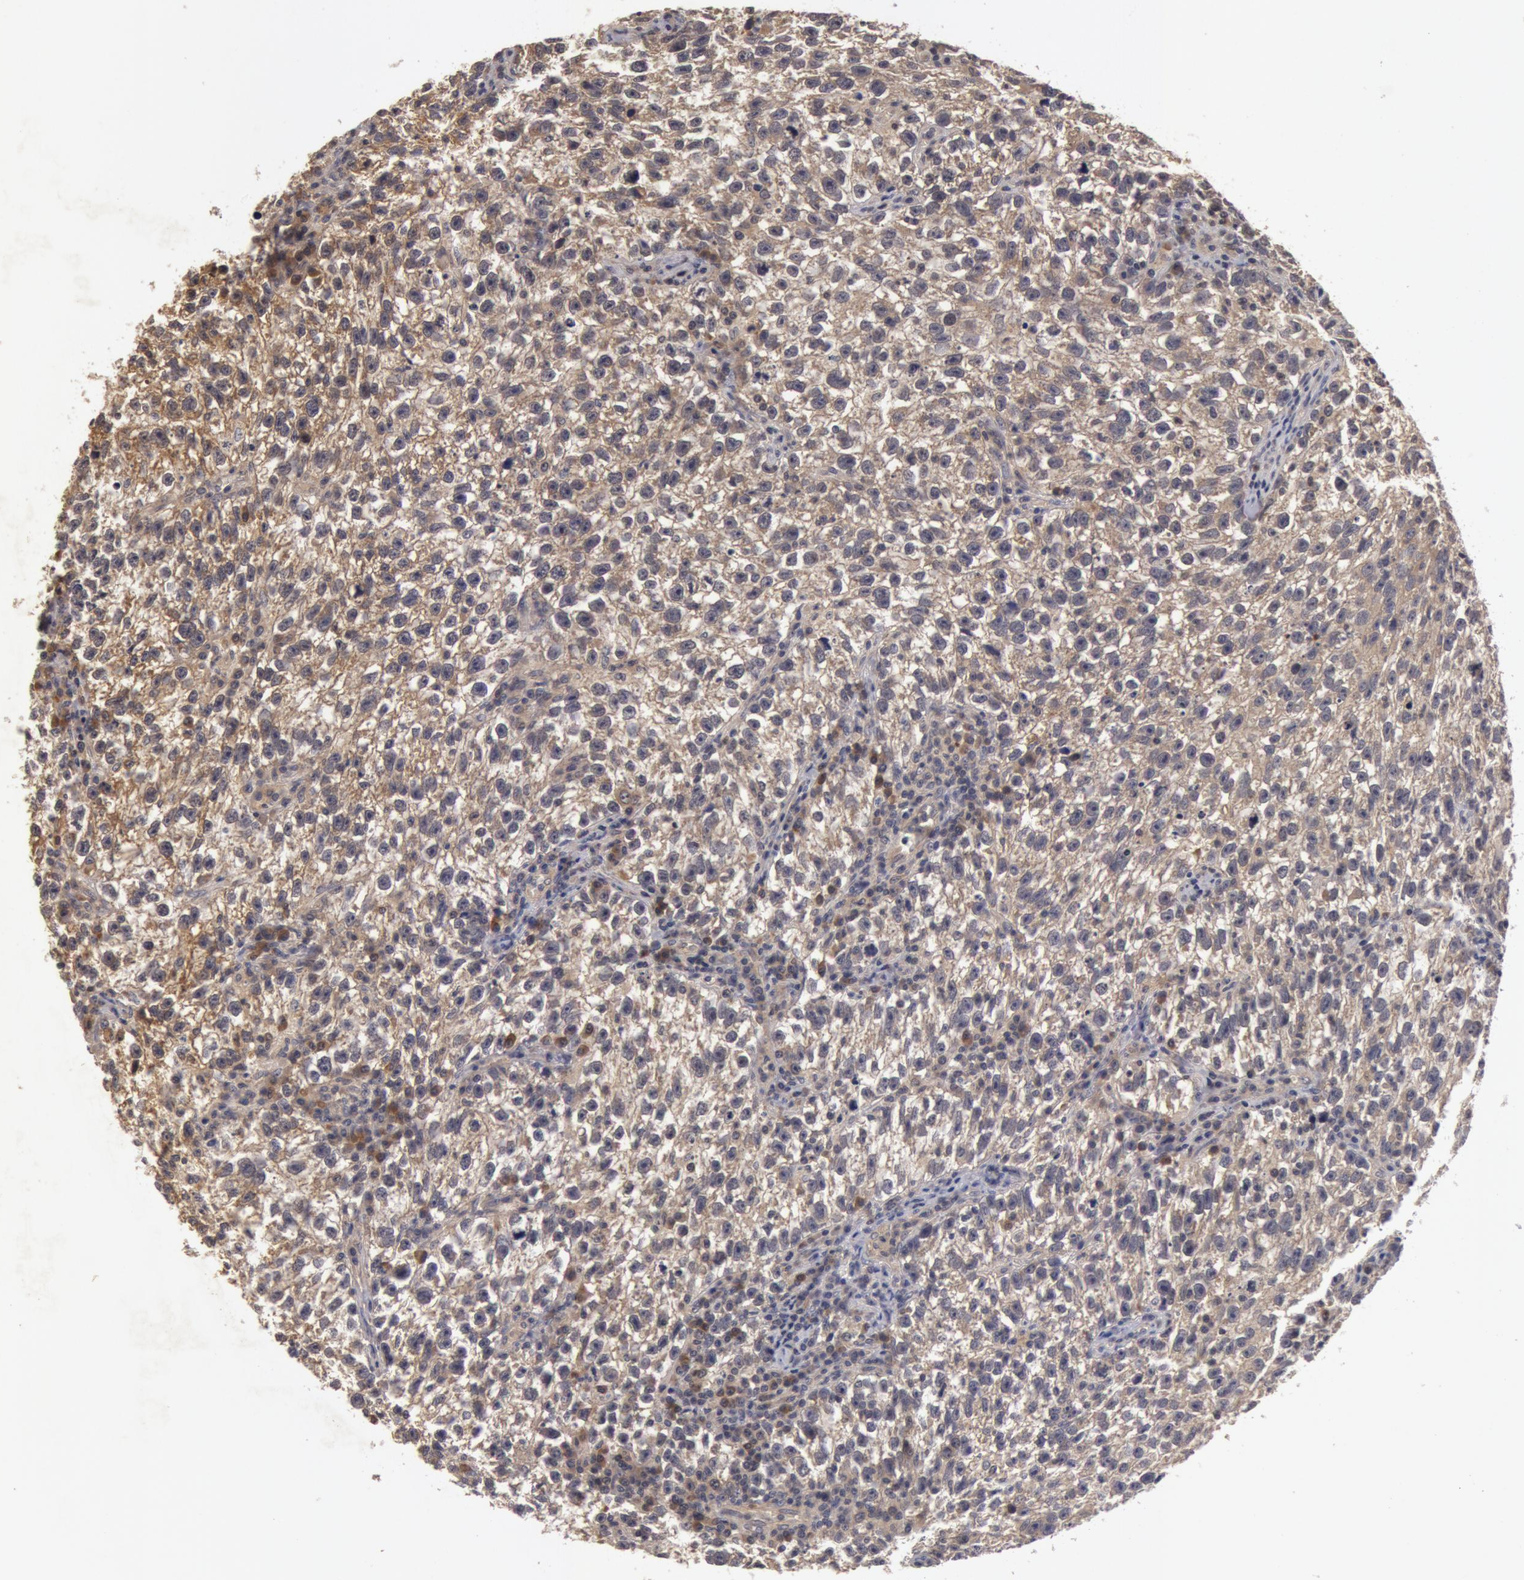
{"staining": {"intensity": "weak", "quantity": ">75%", "location": "cytoplasmic/membranous"}, "tissue": "testis cancer", "cell_type": "Tumor cells", "image_type": "cancer", "snomed": [{"axis": "morphology", "description": "Seminoma, NOS"}, {"axis": "topography", "description": "Testis"}], "caption": "This photomicrograph shows IHC staining of seminoma (testis), with low weak cytoplasmic/membranous positivity in about >75% of tumor cells.", "gene": "BCHE", "patient": {"sex": "male", "age": 38}}